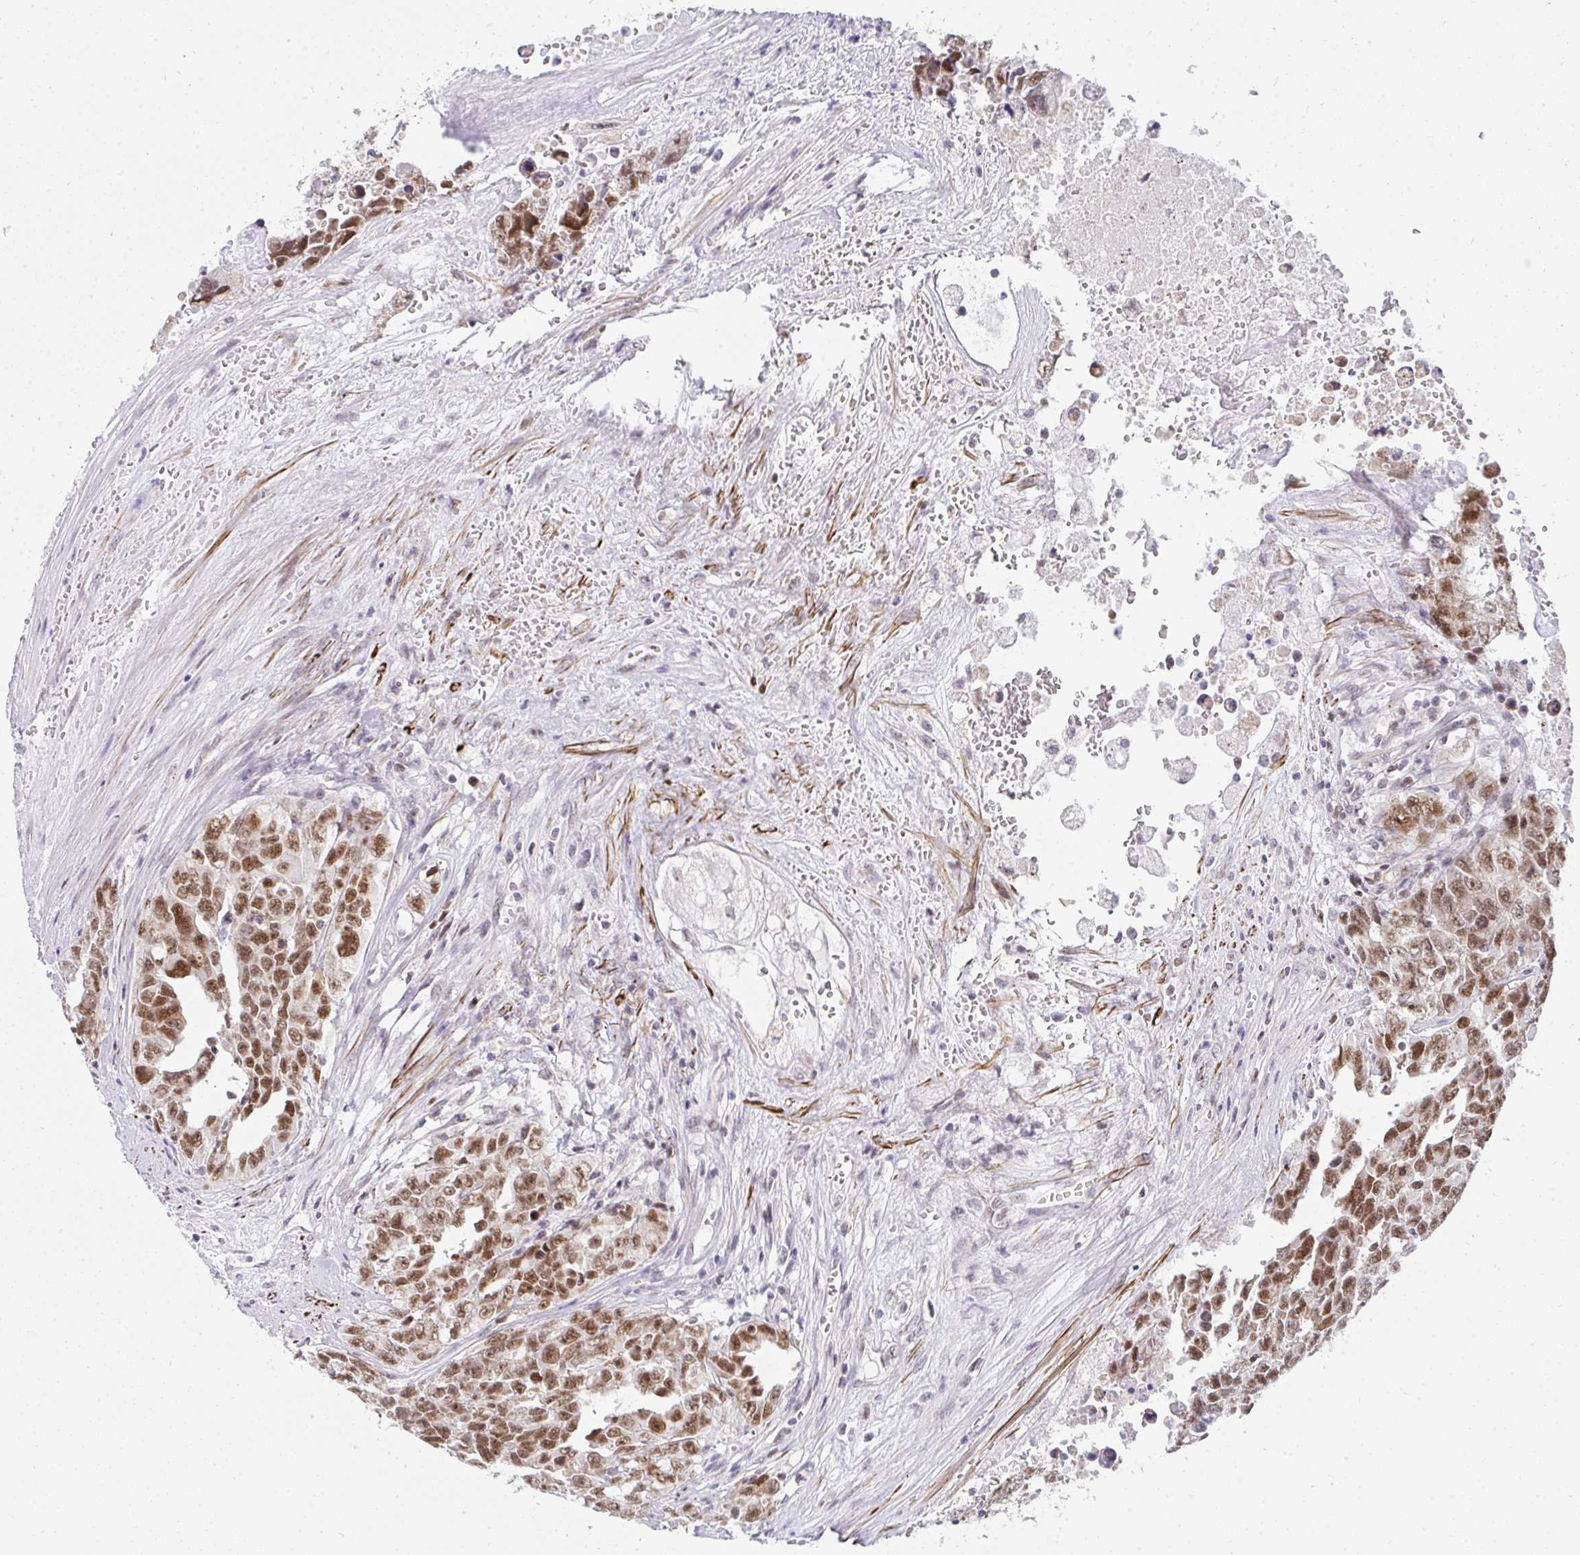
{"staining": {"intensity": "moderate", "quantity": ">75%", "location": "nuclear"}, "tissue": "testis cancer", "cell_type": "Tumor cells", "image_type": "cancer", "snomed": [{"axis": "morphology", "description": "Carcinoma, Embryonal, NOS"}, {"axis": "topography", "description": "Testis"}], "caption": "Brown immunohistochemical staining in human testis cancer demonstrates moderate nuclear expression in about >75% of tumor cells.", "gene": "GINS2", "patient": {"sex": "male", "age": 24}}